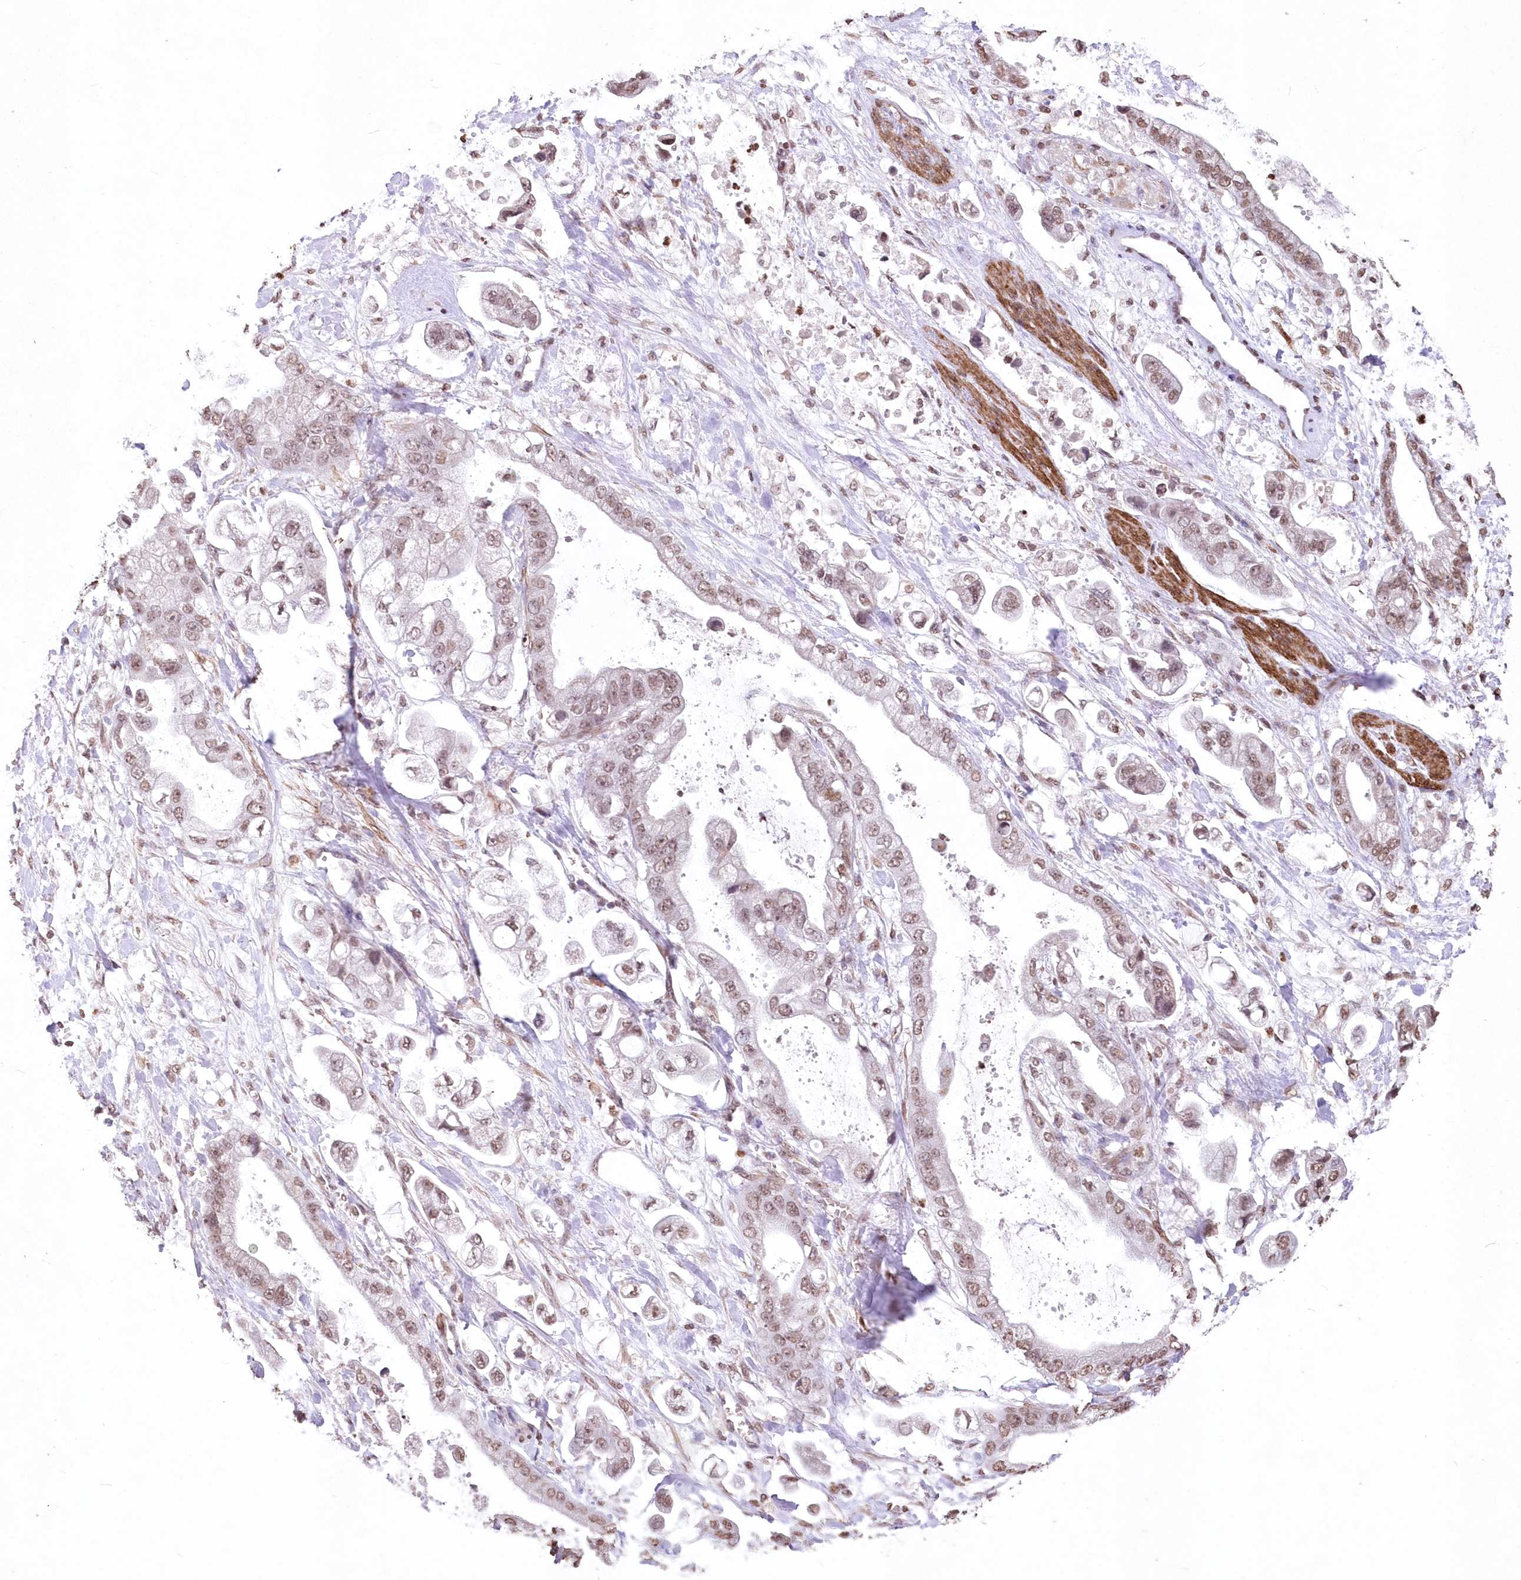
{"staining": {"intensity": "moderate", "quantity": ">75%", "location": "nuclear"}, "tissue": "stomach cancer", "cell_type": "Tumor cells", "image_type": "cancer", "snomed": [{"axis": "morphology", "description": "Adenocarcinoma, NOS"}, {"axis": "topography", "description": "Stomach"}], "caption": "The histopathology image displays a brown stain indicating the presence of a protein in the nuclear of tumor cells in stomach cancer.", "gene": "RBM27", "patient": {"sex": "male", "age": 62}}